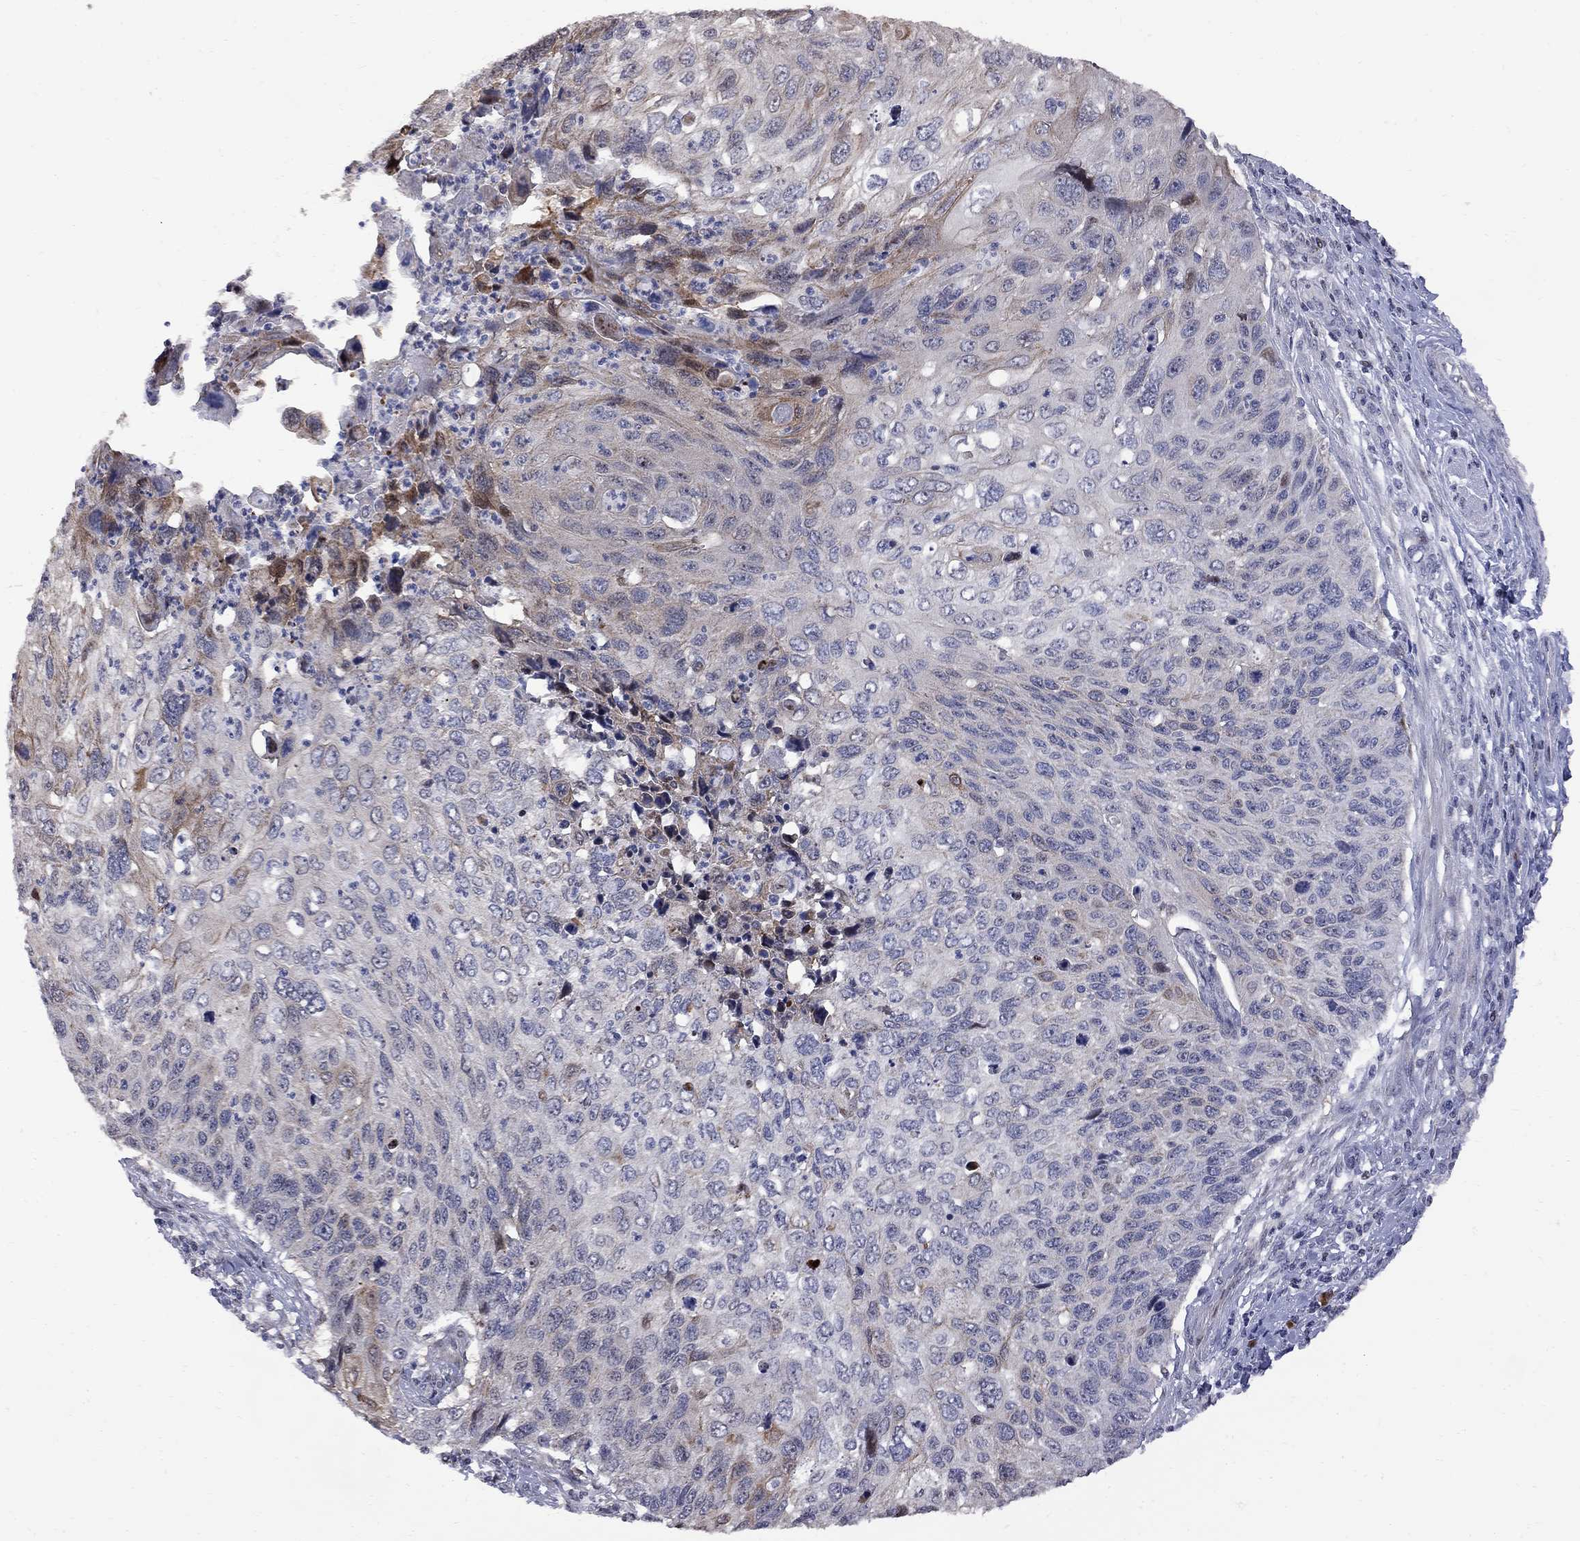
{"staining": {"intensity": "moderate", "quantity": "<25%", "location": "cytoplasmic/membranous"}, "tissue": "cervical cancer", "cell_type": "Tumor cells", "image_type": "cancer", "snomed": [{"axis": "morphology", "description": "Squamous cell carcinoma, NOS"}, {"axis": "topography", "description": "Cervix"}], "caption": "Protein staining by immunohistochemistry demonstrates moderate cytoplasmic/membranous positivity in approximately <25% of tumor cells in cervical cancer (squamous cell carcinoma).", "gene": "DHX33", "patient": {"sex": "female", "age": 70}}